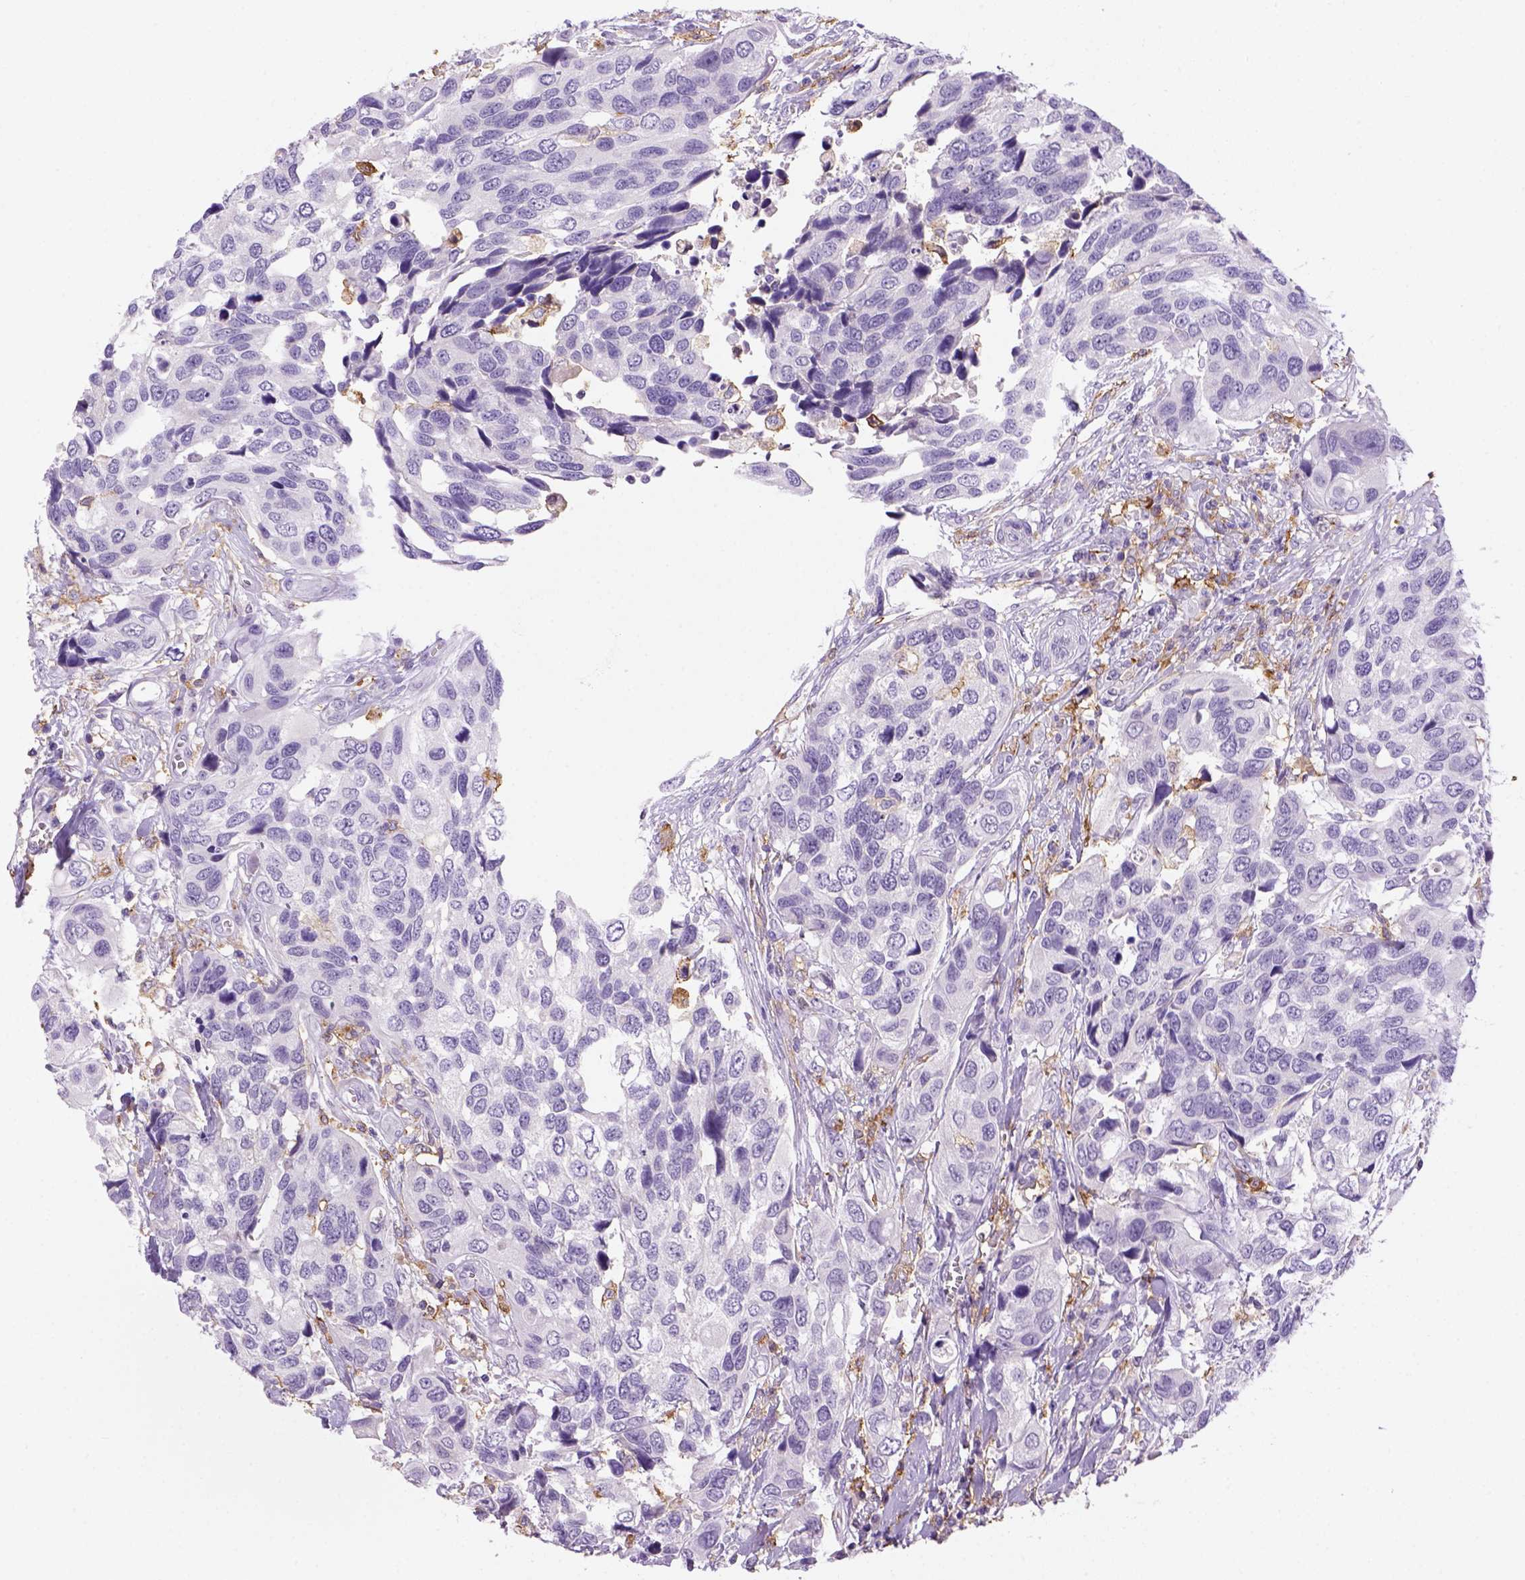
{"staining": {"intensity": "negative", "quantity": "none", "location": "none"}, "tissue": "urothelial cancer", "cell_type": "Tumor cells", "image_type": "cancer", "snomed": [{"axis": "morphology", "description": "Urothelial carcinoma, High grade"}, {"axis": "topography", "description": "Urinary bladder"}], "caption": "DAB (3,3'-diaminobenzidine) immunohistochemical staining of human urothelial cancer shows no significant positivity in tumor cells. (DAB (3,3'-diaminobenzidine) IHC, high magnification).", "gene": "CD14", "patient": {"sex": "male", "age": 60}}